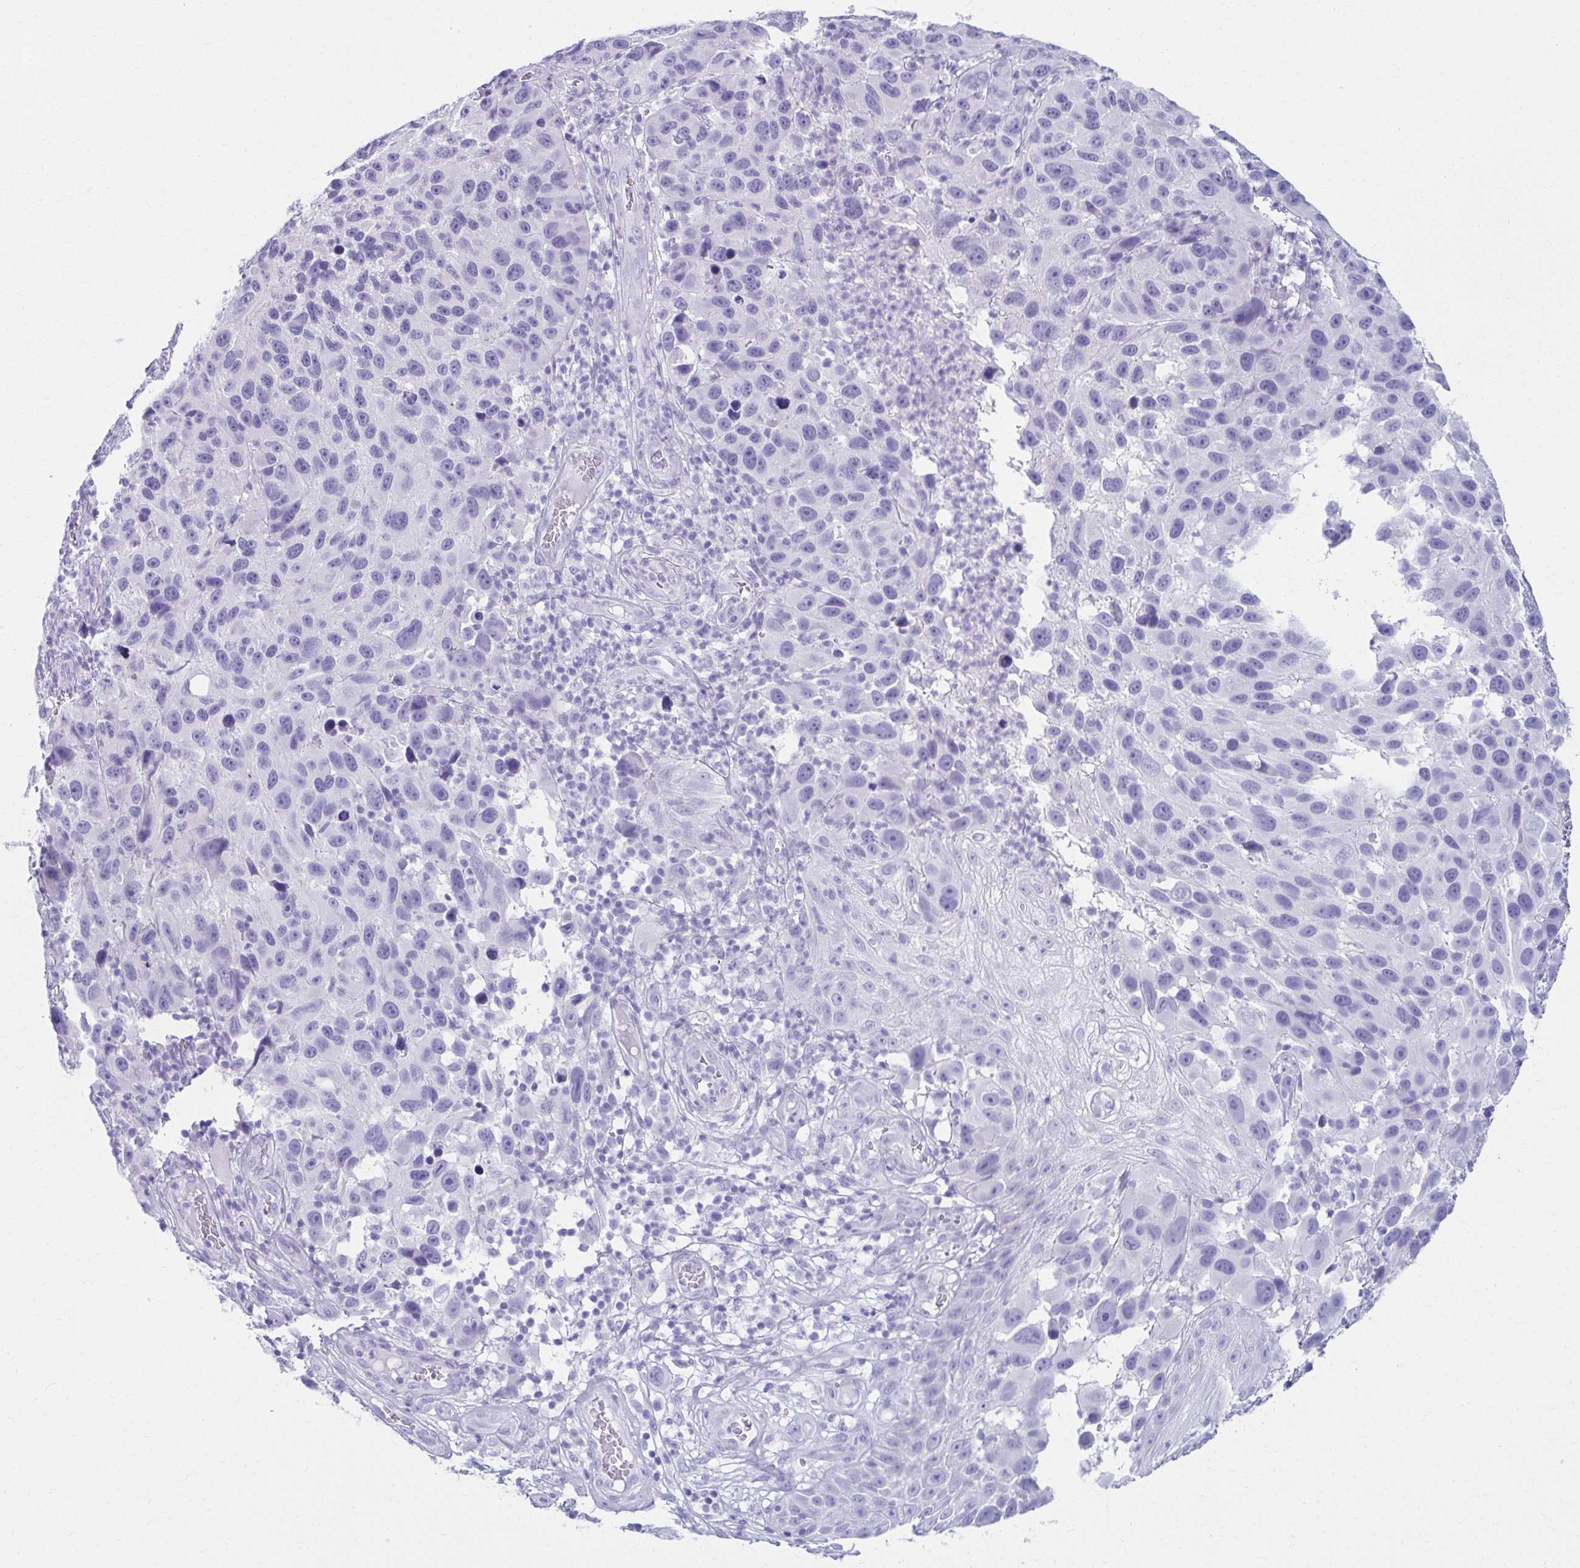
{"staining": {"intensity": "negative", "quantity": "none", "location": "none"}, "tissue": "melanoma", "cell_type": "Tumor cells", "image_type": "cancer", "snomed": [{"axis": "morphology", "description": "Malignant melanoma, NOS"}, {"axis": "topography", "description": "Skin"}], "caption": "Immunohistochemistry photomicrograph of human malignant melanoma stained for a protein (brown), which reveals no expression in tumor cells.", "gene": "ATP4B", "patient": {"sex": "male", "age": 53}}